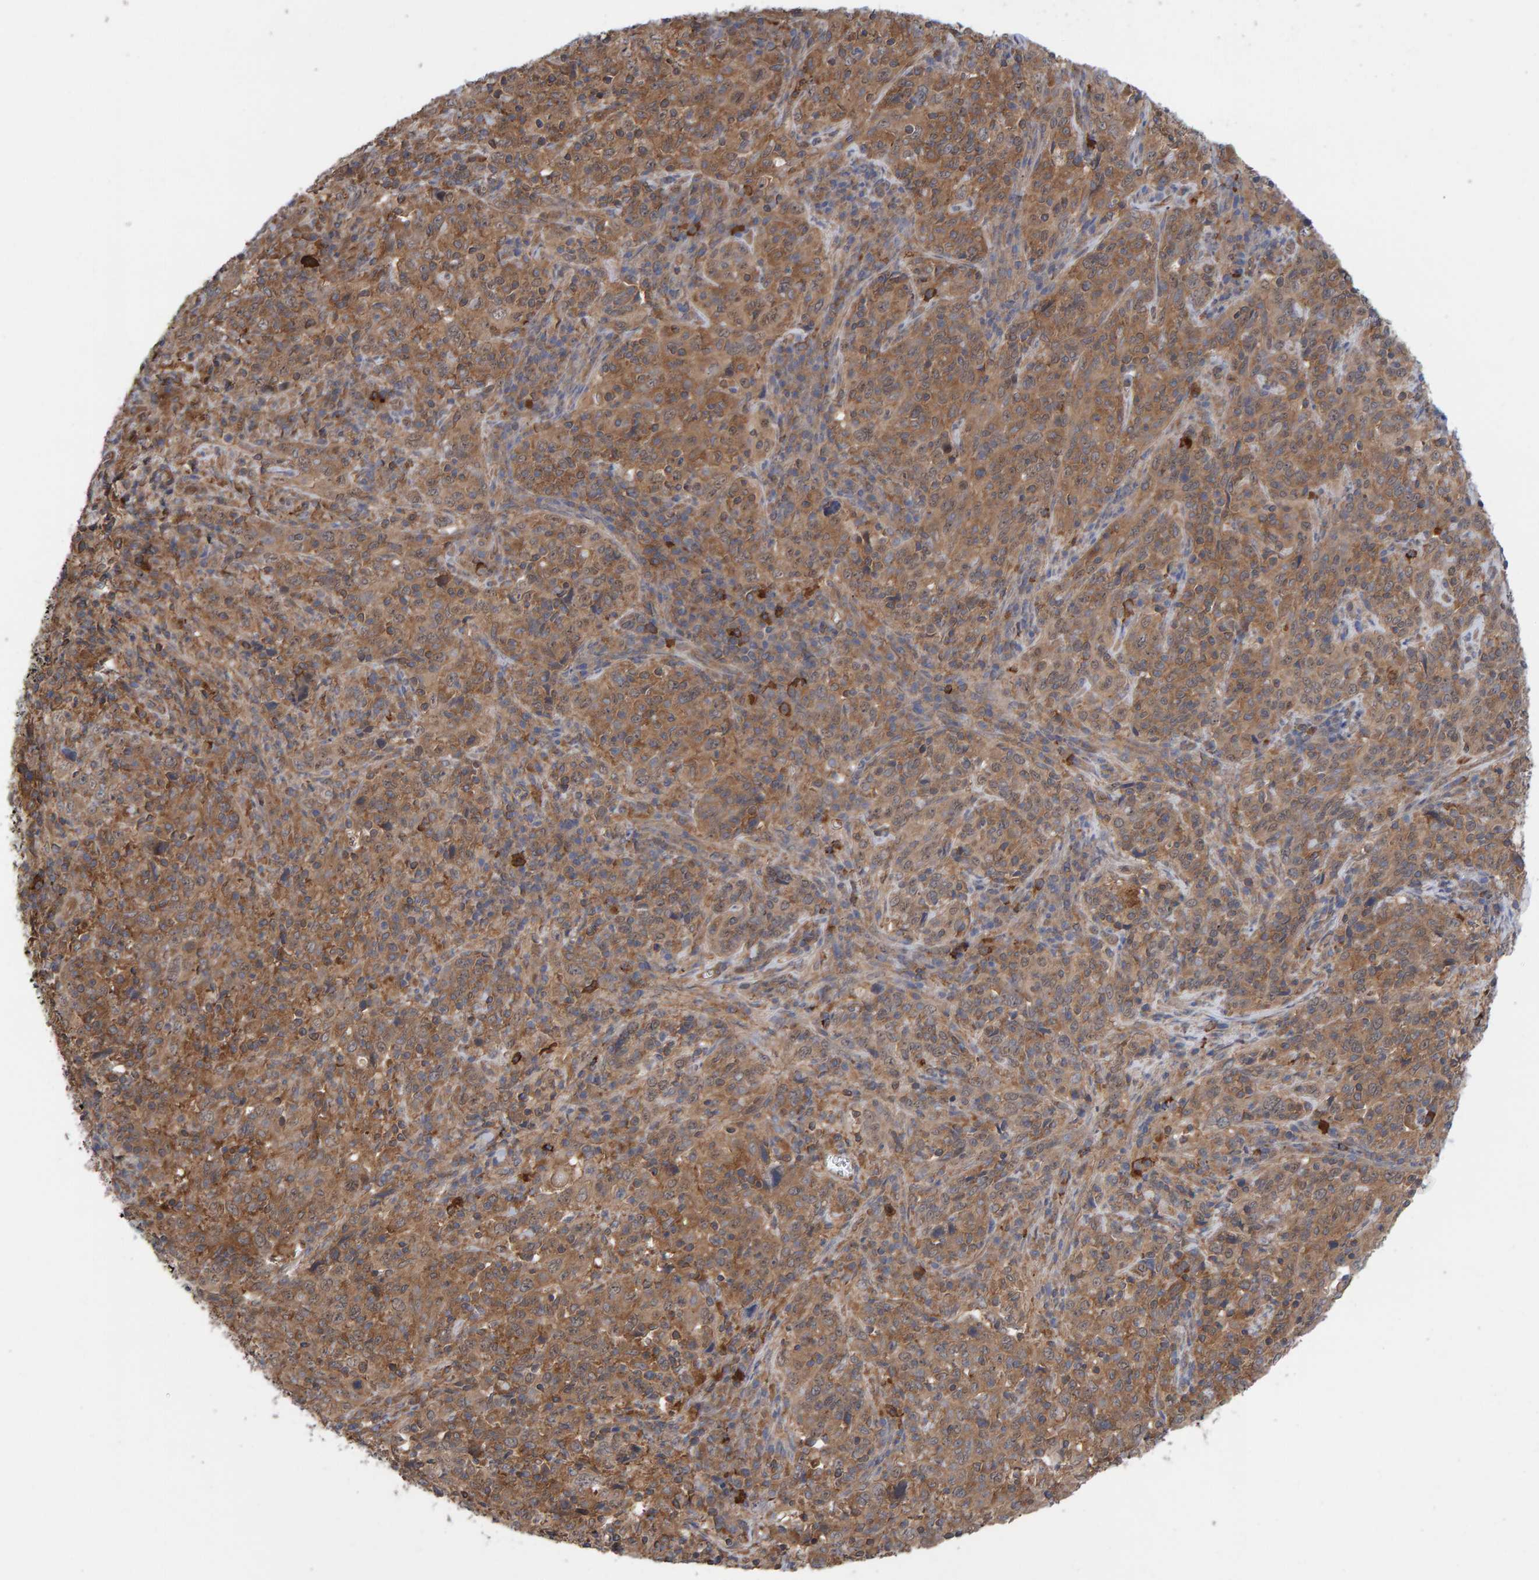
{"staining": {"intensity": "moderate", "quantity": ">75%", "location": "cytoplasmic/membranous"}, "tissue": "cervical cancer", "cell_type": "Tumor cells", "image_type": "cancer", "snomed": [{"axis": "morphology", "description": "Squamous cell carcinoma, NOS"}, {"axis": "topography", "description": "Cervix"}], "caption": "Protein expression by IHC displays moderate cytoplasmic/membranous positivity in approximately >75% of tumor cells in cervical squamous cell carcinoma.", "gene": "LRSAM1", "patient": {"sex": "female", "age": 46}}